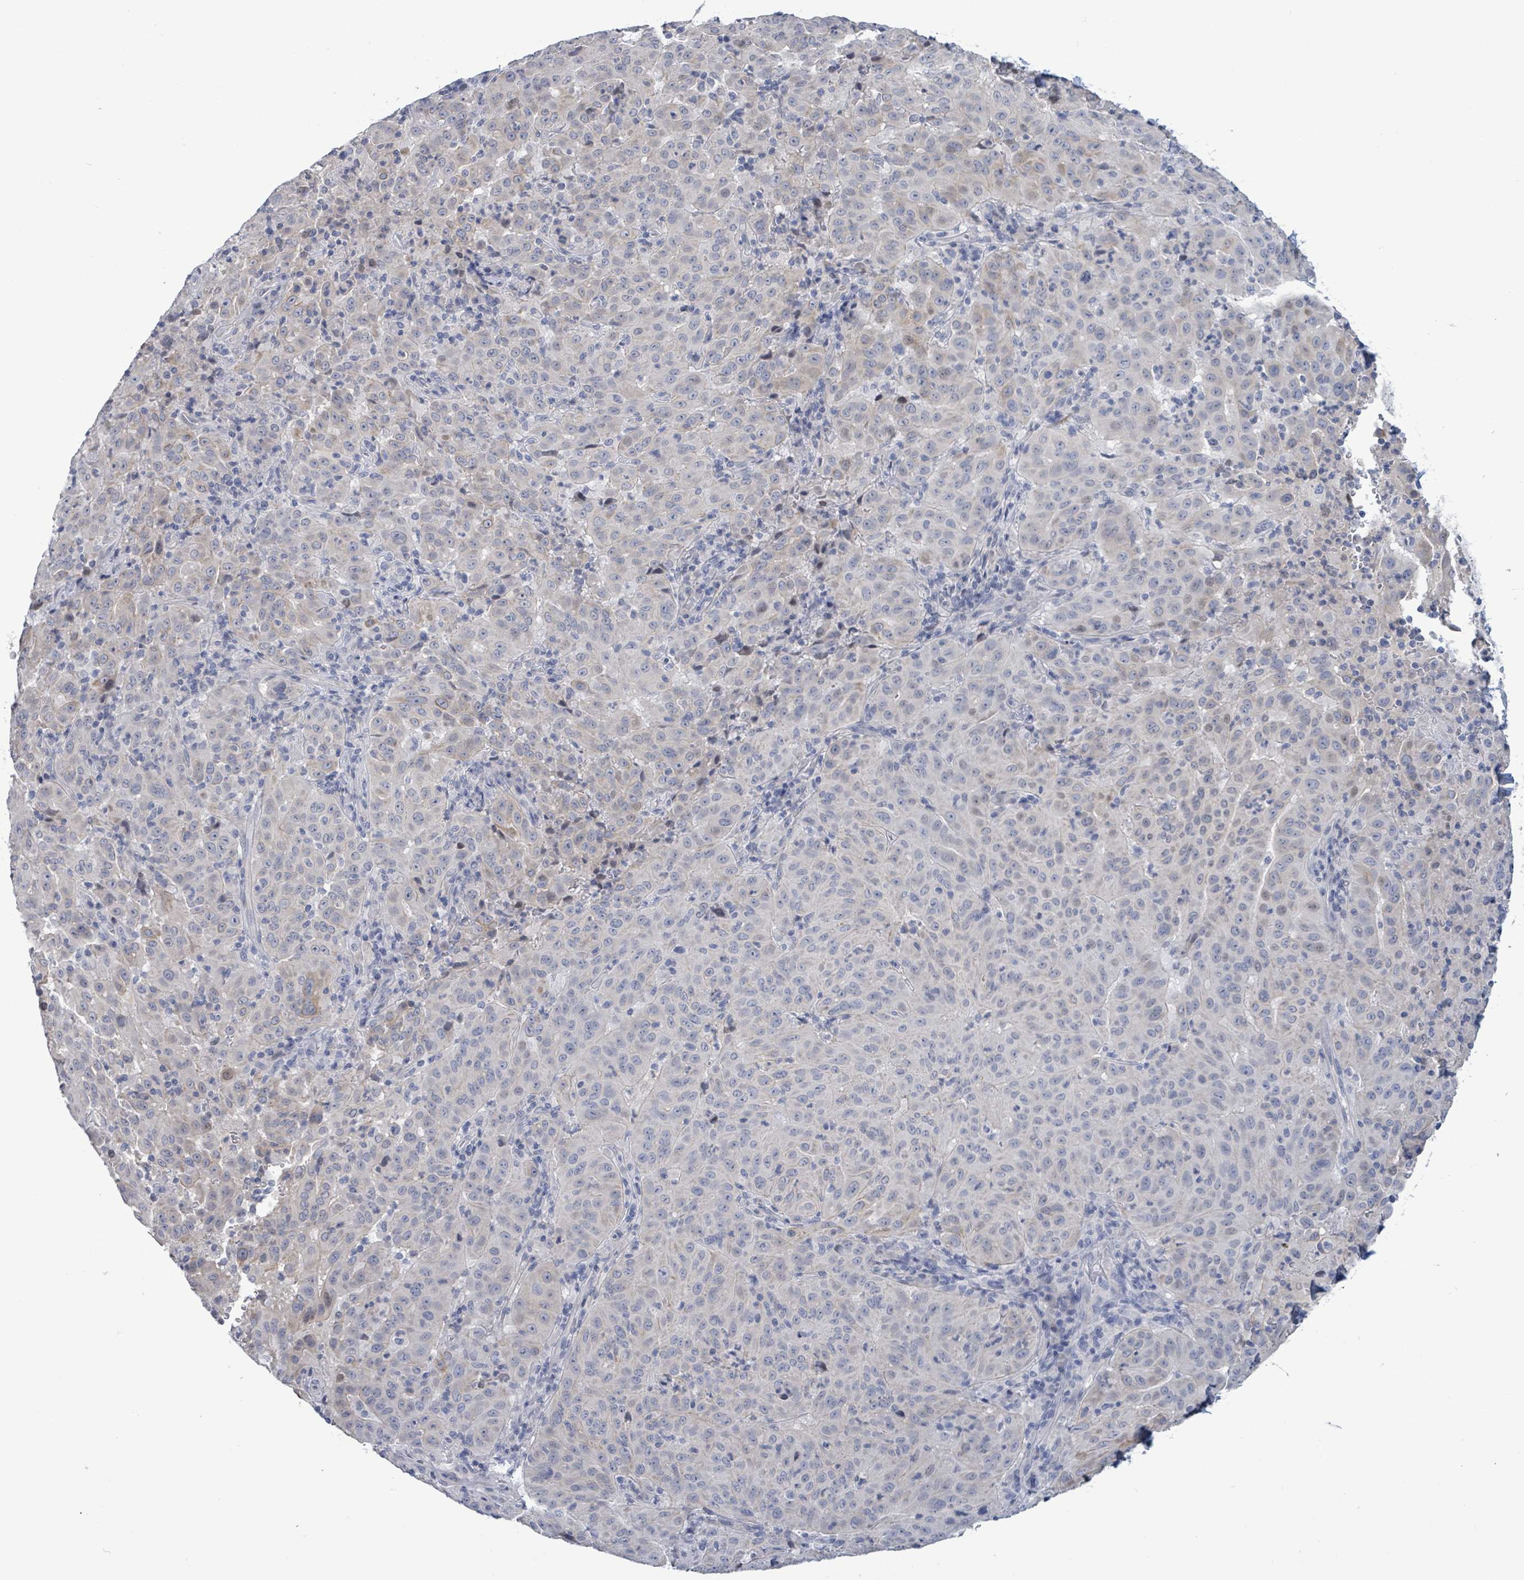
{"staining": {"intensity": "negative", "quantity": "none", "location": "none"}, "tissue": "pancreatic cancer", "cell_type": "Tumor cells", "image_type": "cancer", "snomed": [{"axis": "morphology", "description": "Adenocarcinoma, NOS"}, {"axis": "topography", "description": "Pancreas"}], "caption": "An IHC histopathology image of pancreatic adenocarcinoma is shown. There is no staining in tumor cells of pancreatic adenocarcinoma.", "gene": "NTN3", "patient": {"sex": "male", "age": 63}}